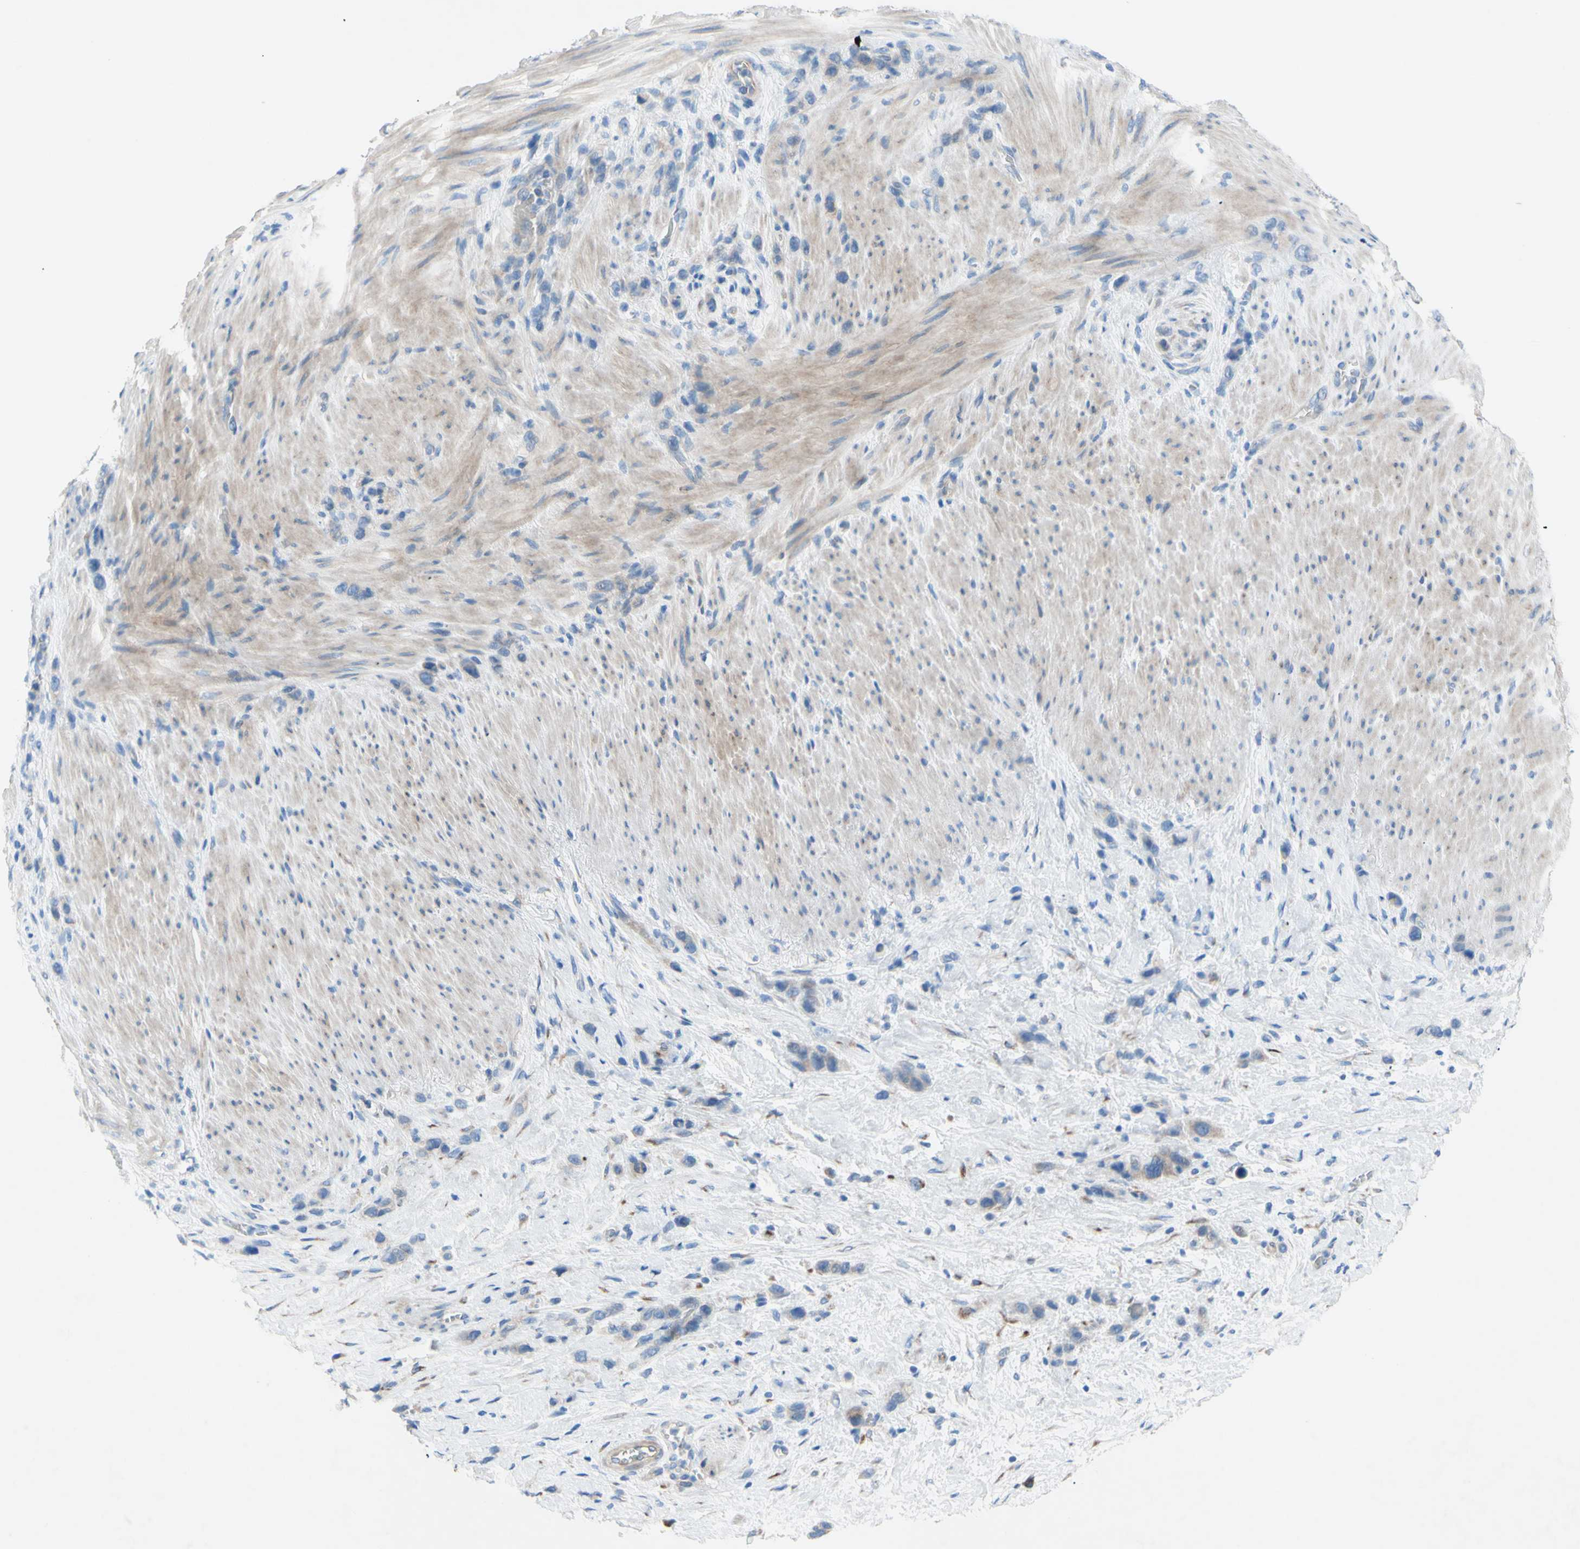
{"staining": {"intensity": "negative", "quantity": "none", "location": "none"}, "tissue": "stomach cancer", "cell_type": "Tumor cells", "image_type": "cancer", "snomed": [{"axis": "morphology", "description": "Adenocarcinoma, NOS"}, {"axis": "morphology", "description": "Adenocarcinoma, High grade"}, {"axis": "topography", "description": "Stomach, upper"}, {"axis": "topography", "description": "Stomach, lower"}], "caption": "Immunohistochemistry photomicrograph of human high-grade adenocarcinoma (stomach) stained for a protein (brown), which reveals no positivity in tumor cells. (DAB (3,3'-diaminobenzidine) IHC visualized using brightfield microscopy, high magnification).", "gene": "TMIGD2", "patient": {"sex": "female", "age": 65}}